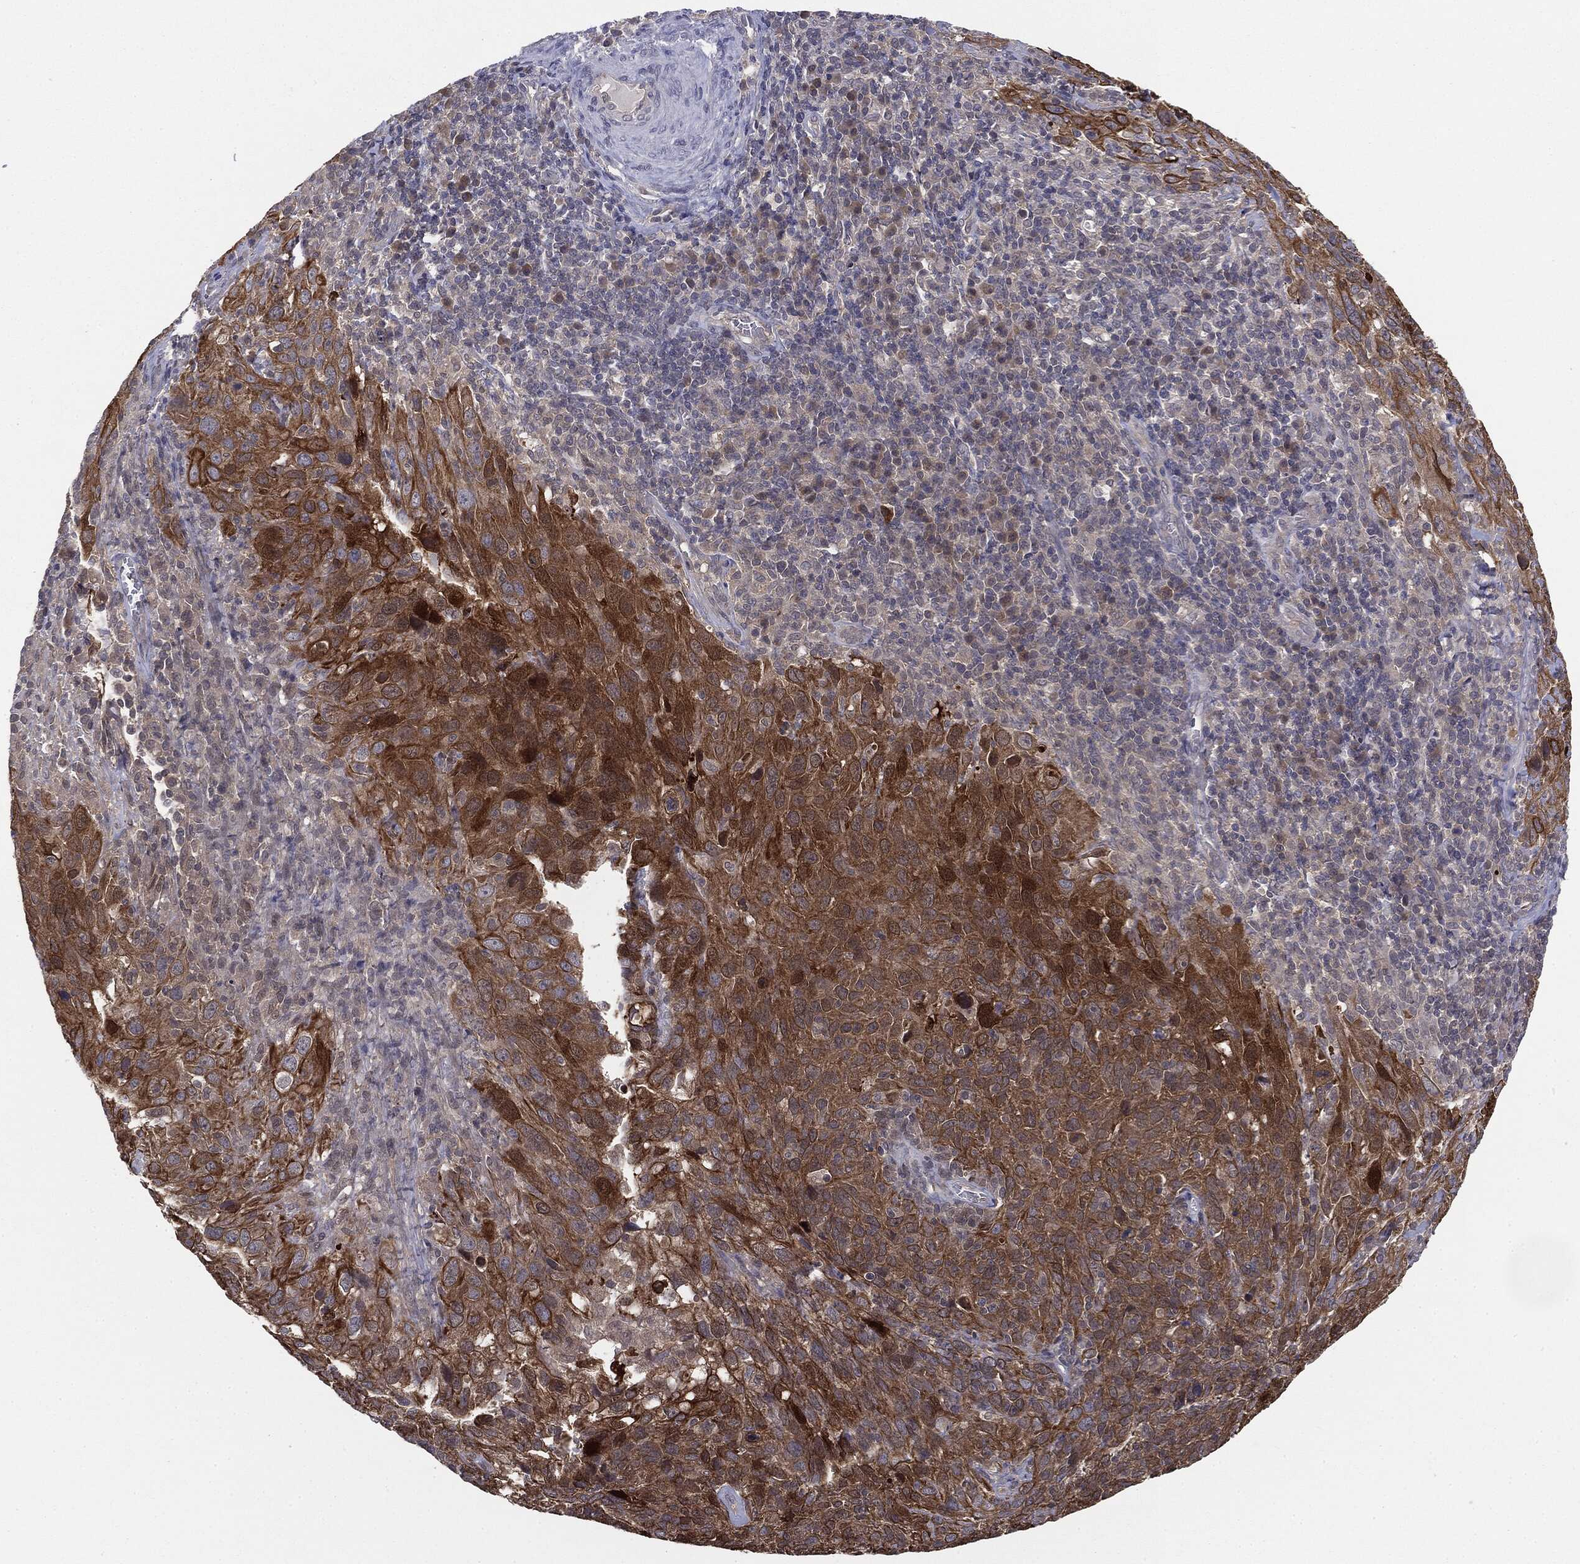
{"staining": {"intensity": "strong", "quantity": ">75%", "location": "cytoplasmic/membranous"}, "tissue": "cervical cancer", "cell_type": "Tumor cells", "image_type": "cancer", "snomed": [{"axis": "morphology", "description": "Squamous cell carcinoma, NOS"}, {"axis": "topography", "description": "Cervix"}], "caption": "Immunohistochemistry (IHC) of human cervical cancer (squamous cell carcinoma) exhibits high levels of strong cytoplasmic/membranous staining in approximately >75% of tumor cells.", "gene": "KRT7", "patient": {"sex": "female", "age": 51}}